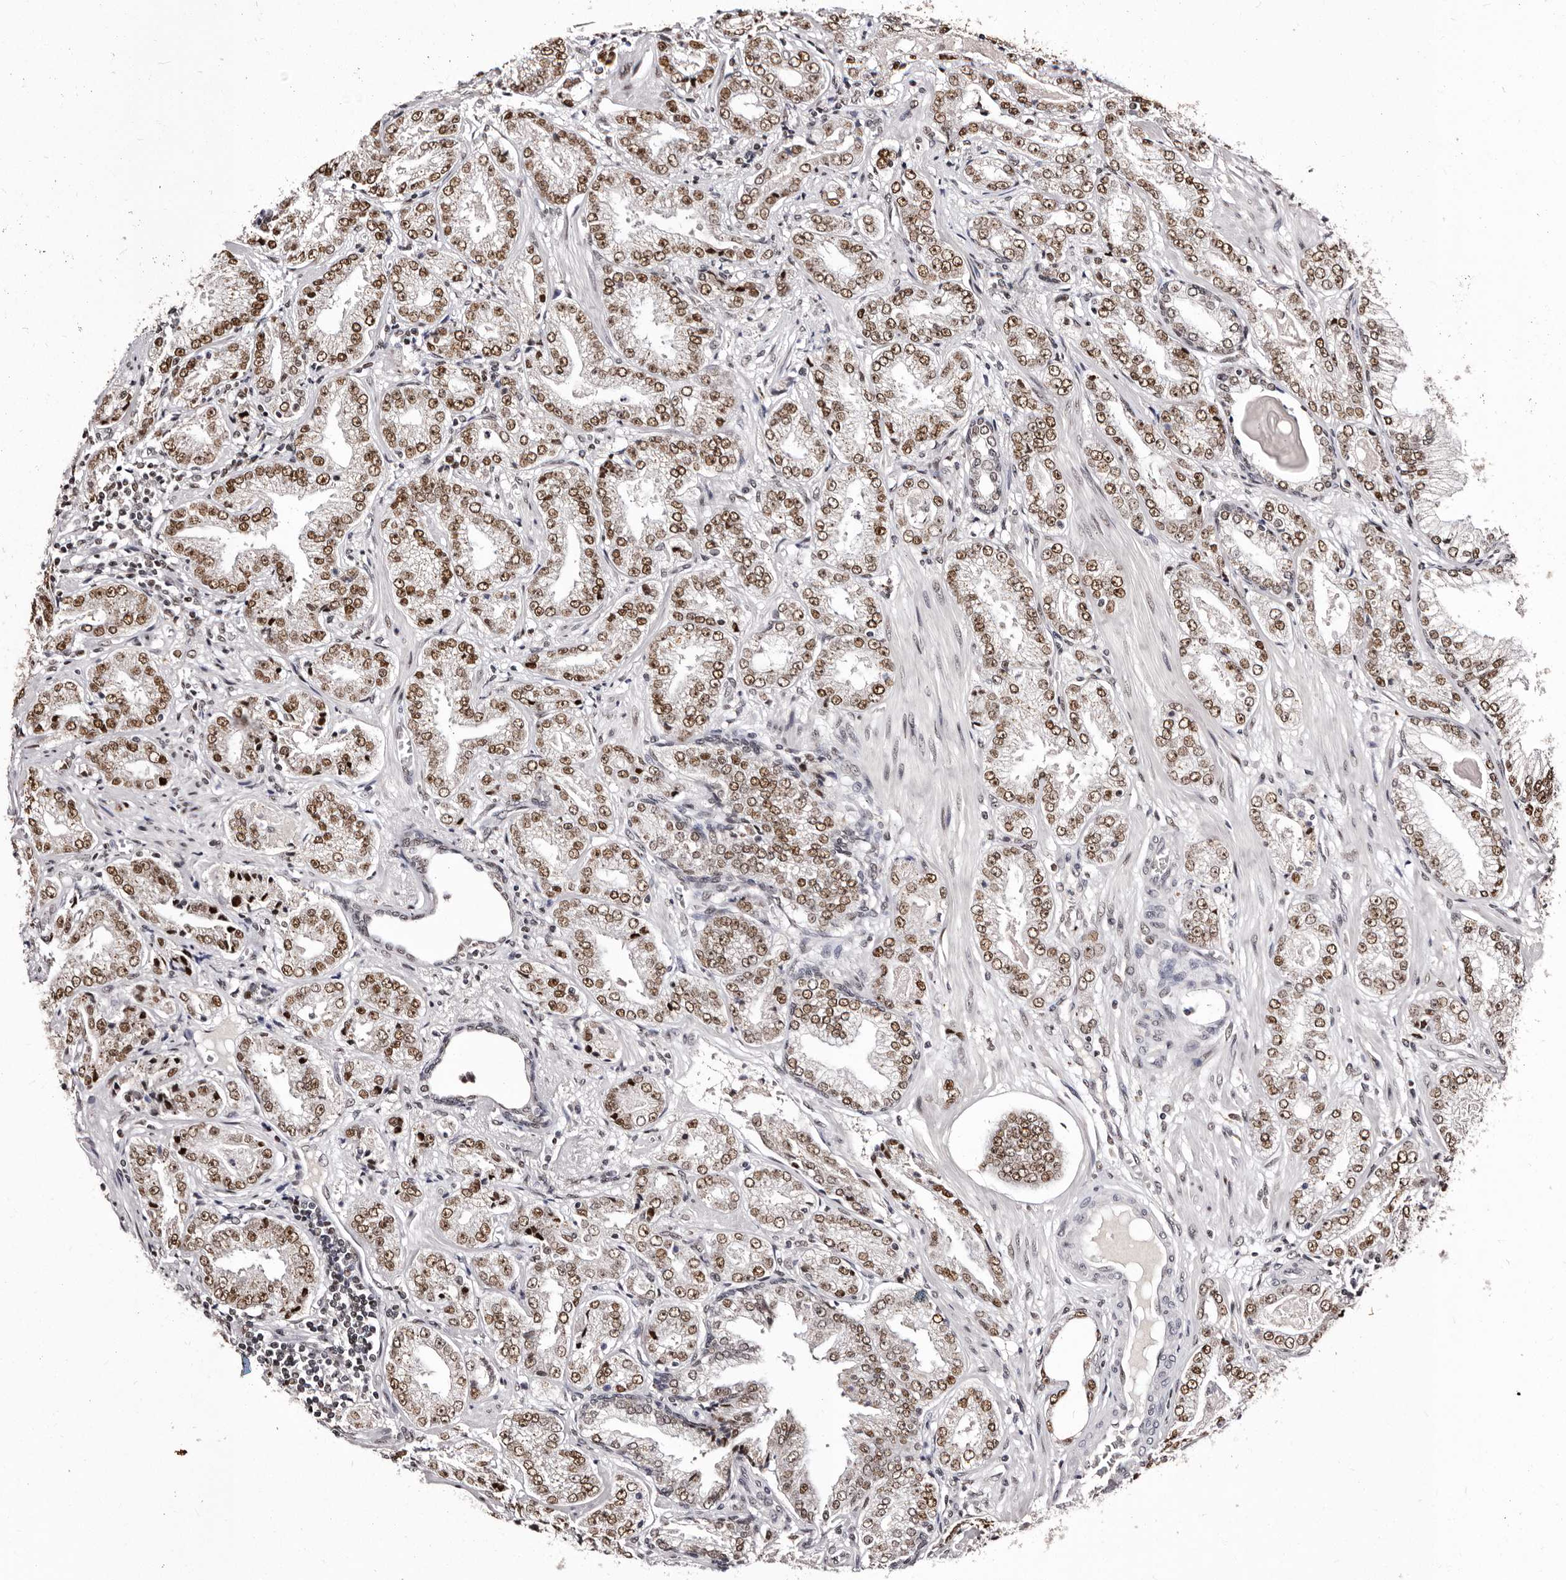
{"staining": {"intensity": "moderate", "quantity": ">75%", "location": "nuclear"}, "tissue": "prostate cancer", "cell_type": "Tumor cells", "image_type": "cancer", "snomed": [{"axis": "morphology", "description": "Adenocarcinoma, High grade"}, {"axis": "topography", "description": "Prostate"}], "caption": "Adenocarcinoma (high-grade) (prostate) tissue shows moderate nuclear expression in about >75% of tumor cells, visualized by immunohistochemistry. (Stains: DAB in brown, nuclei in blue, Microscopy: brightfield microscopy at high magnification).", "gene": "ANAPC11", "patient": {"sex": "male", "age": 71}}